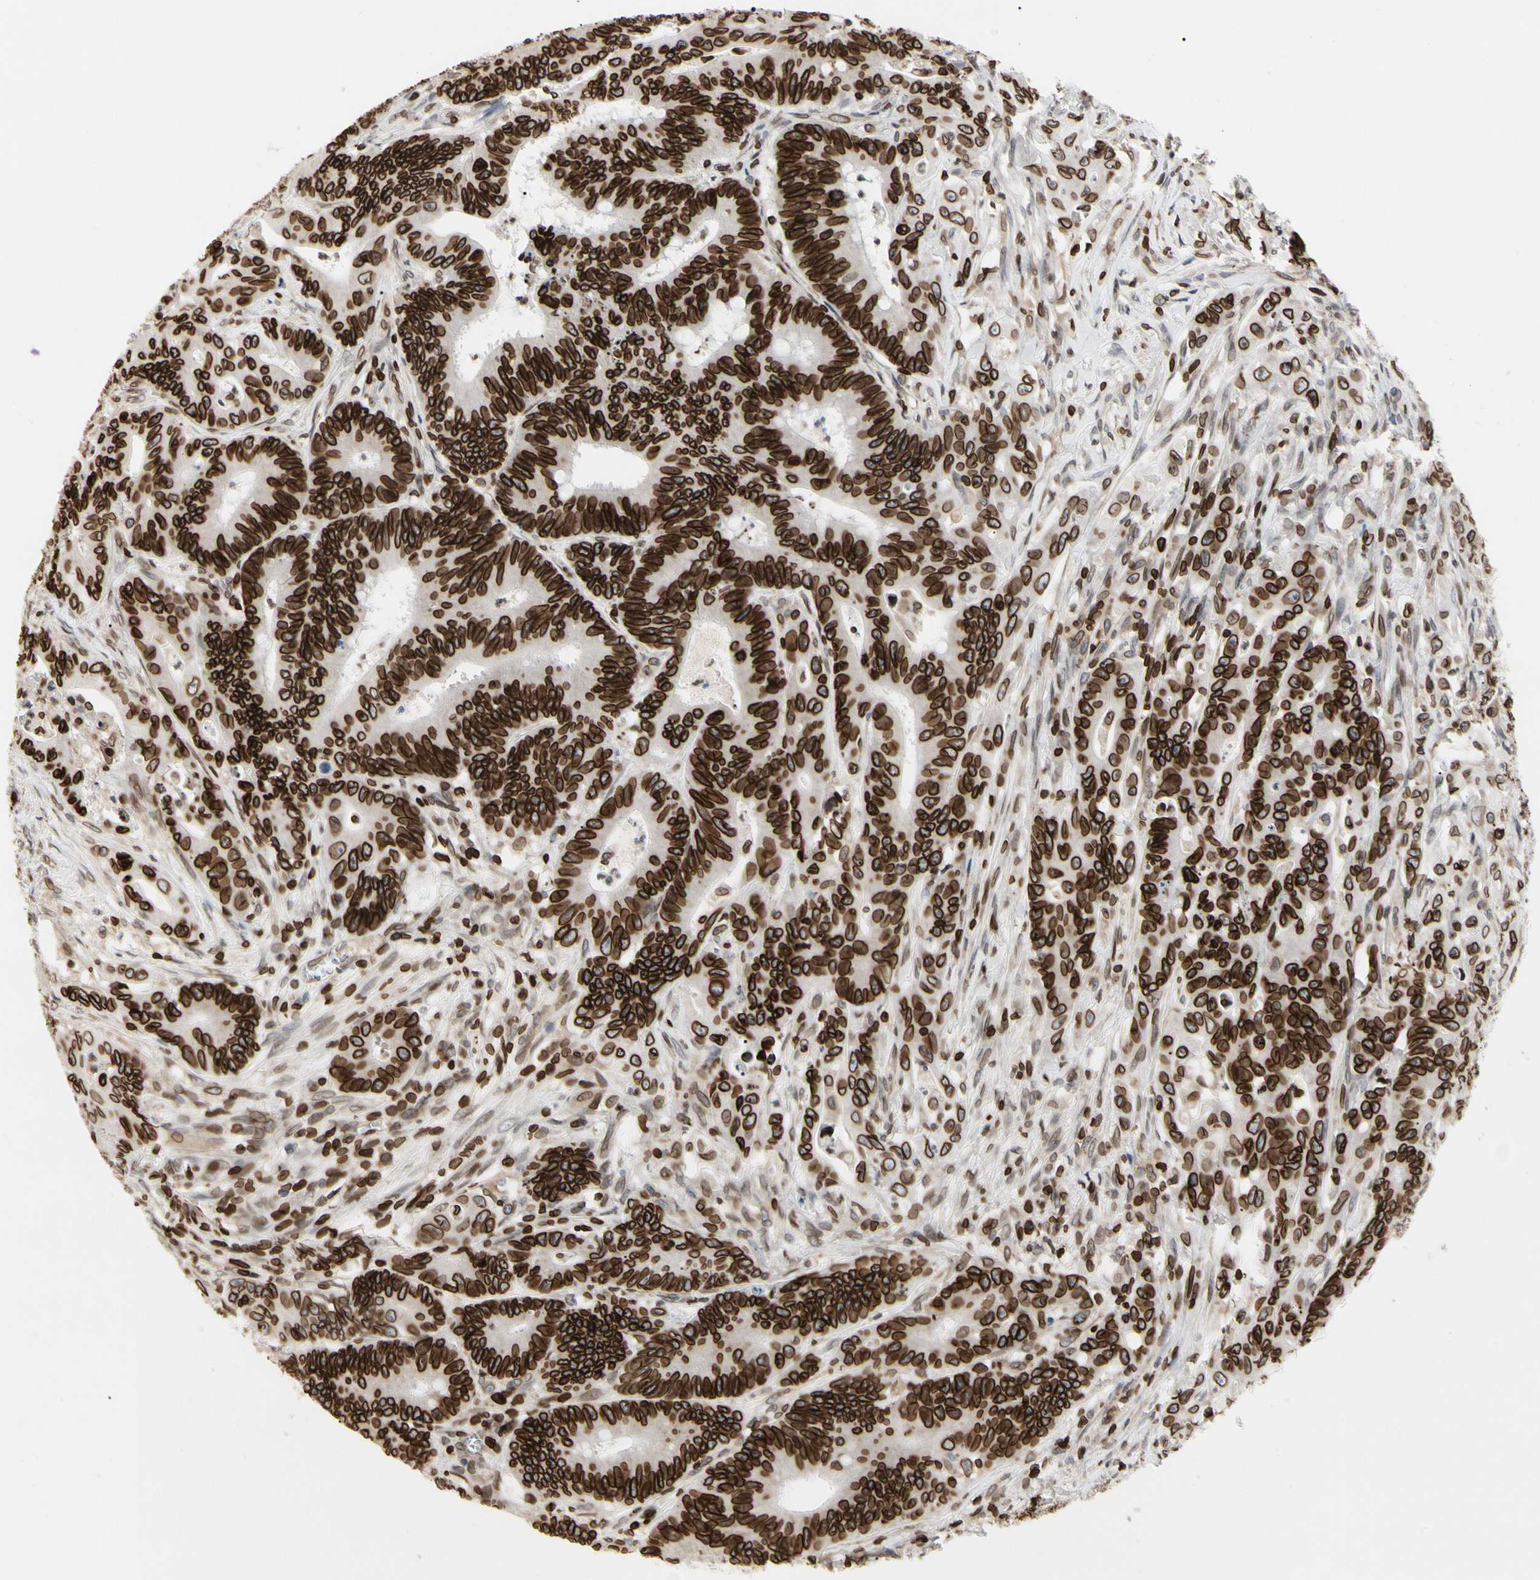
{"staining": {"intensity": "strong", "quantity": ">75%", "location": "cytoplasmic/membranous,nuclear"}, "tissue": "colorectal cancer", "cell_type": "Tumor cells", "image_type": "cancer", "snomed": [{"axis": "morphology", "description": "Adenocarcinoma, NOS"}, {"axis": "topography", "description": "Colon"}], "caption": "Protein staining by immunohistochemistry (IHC) displays strong cytoplasmic/membranous and nuclear staining in approximately >75% of tumor cells in adenocarcinoma (colorectal). Nuclei are stained in blue.", "gene": "TMPO", "patient": {"sex": "male", "age": 45}}